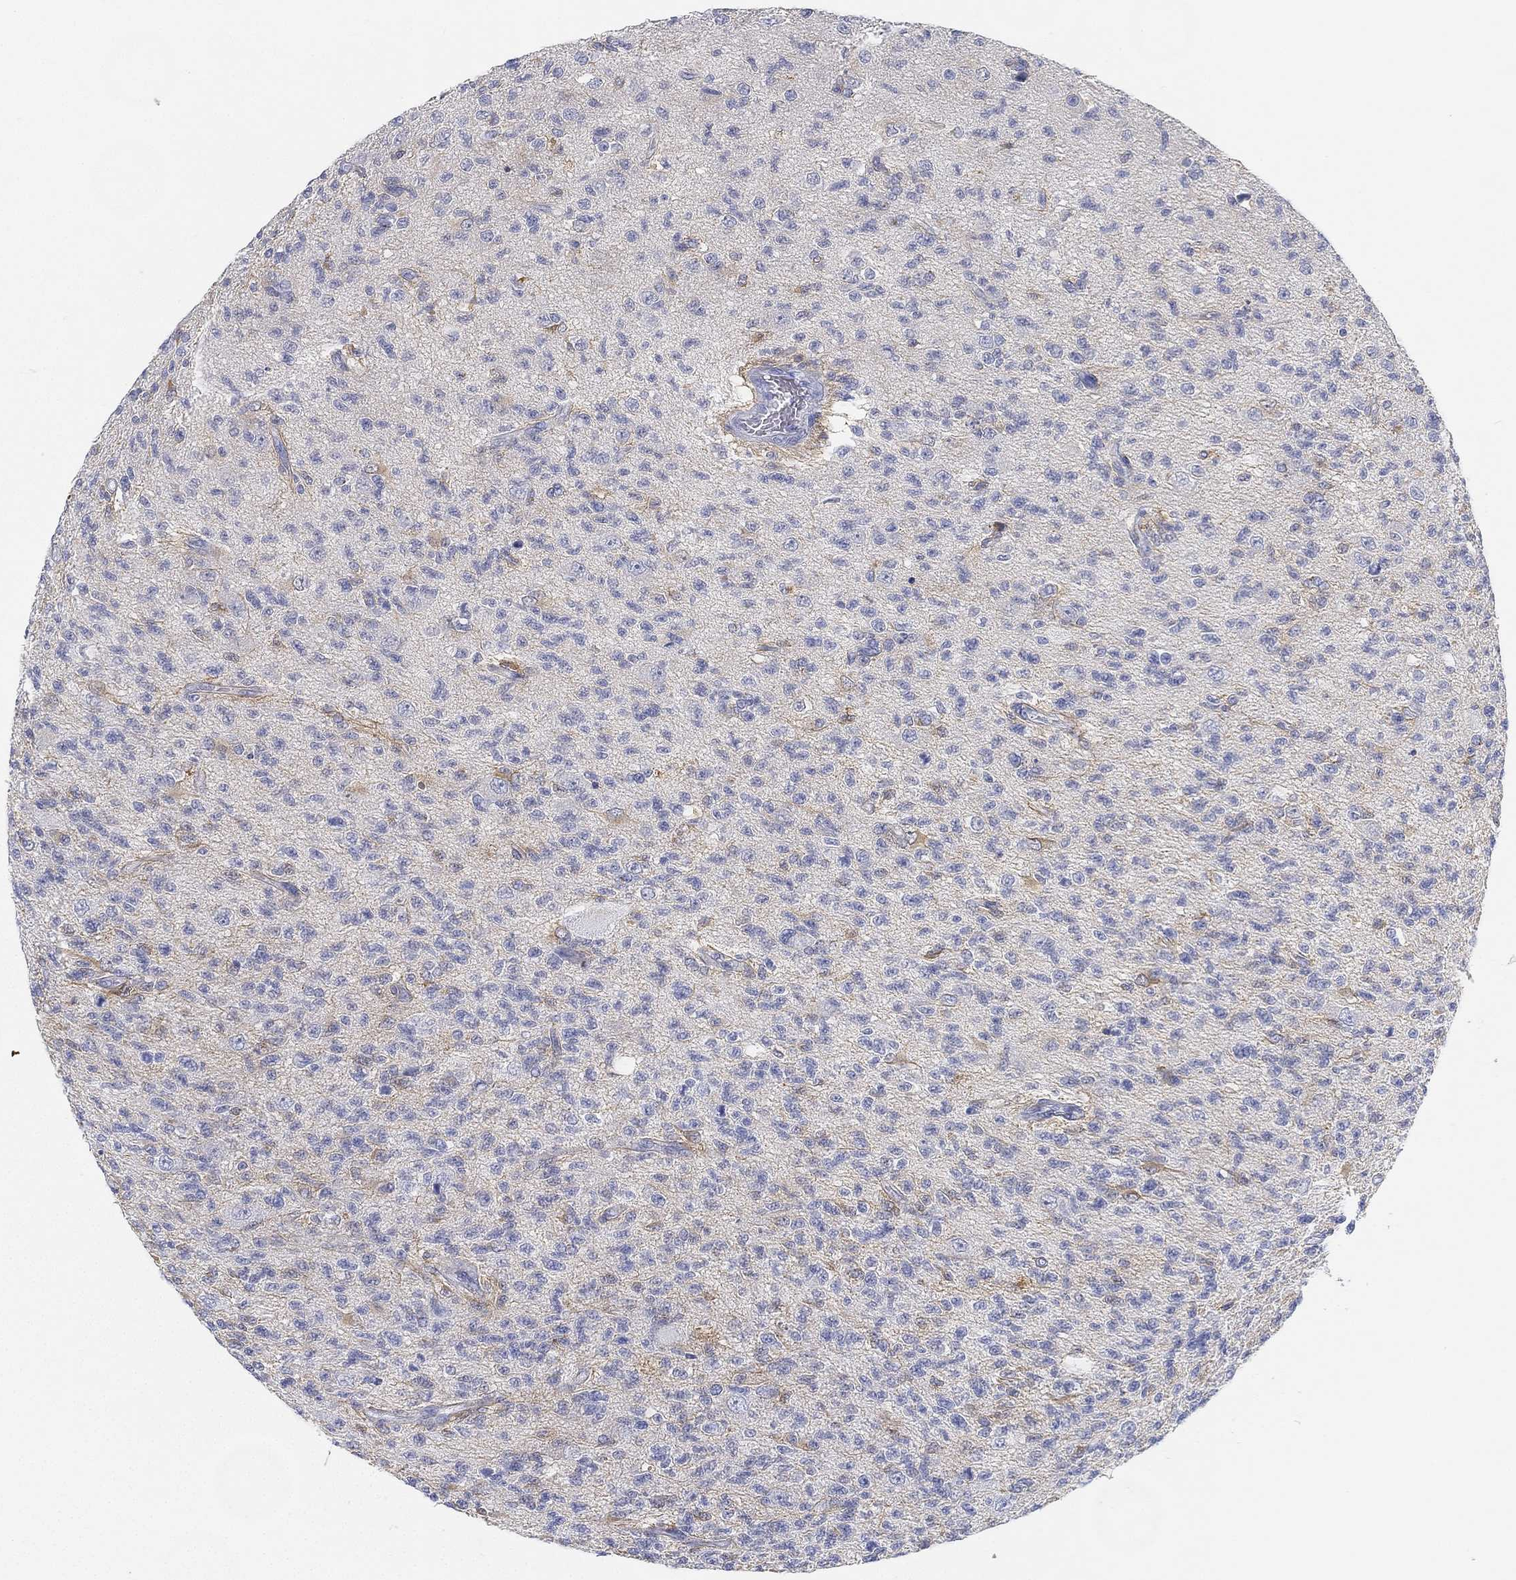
{"staining": {"intensity": "negative", "quantity": "none", "location": "none"}, "tissue": "glioma", "cell_type": "Tumor cells", "image_type": "cancer", "snomed": [{"axis": "morphology", "description": "Glioma, malignant, High grade"}, {"axis": "topography", "description": "Brain"}], "caption": "An image of malignant glioma (high-grade) stained for a protein shows no brown staining in tumor cells.", "gene": "GPR61", "patient": {"sex": "male", "age": 56}}